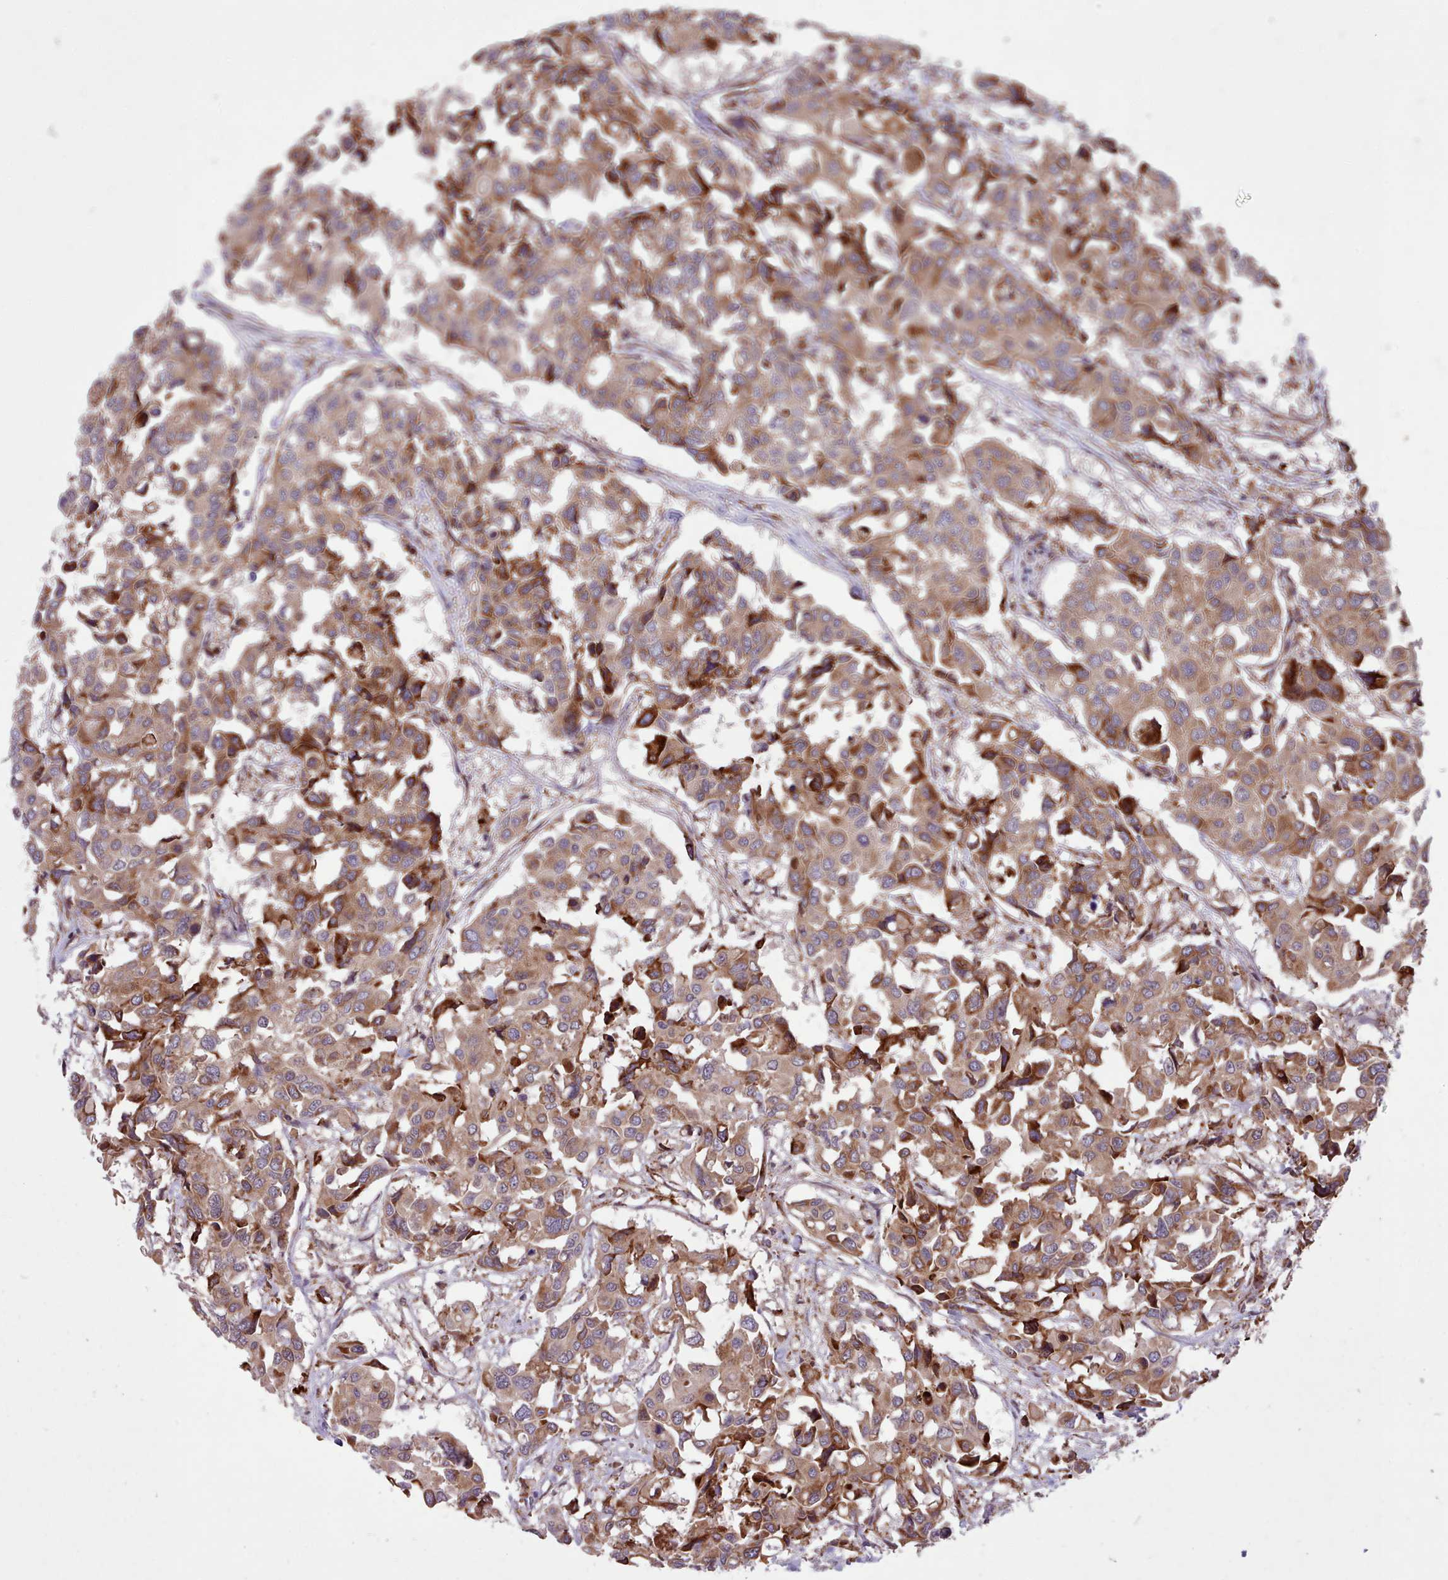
{"staining": {"intensity": "moderate", "quantity": ">75%", "location": "cytoplasmic/membranous"}, "tissue": "colorectal cancer", "cell_type": "Tumor cells", "image_type": "cancer", "snomed": [{"axis": "morphology", "description": "Adenocarcinoma, NOS"}, {"axis": "topography", "description": "Colon"}], "caption": "IHC photomicrograph of neoplastic tissue: colorectal cancer stained using immunohistochemistry (IHC) demonstrates medium levels of moderate protein expression localized specifically in the cytoplasmic/membranous of tumor cells, appearing as a cytoplasmic/membranous brown color.", "gene": "TTLL3", "patient": {"sex": "male", "age": 77}}